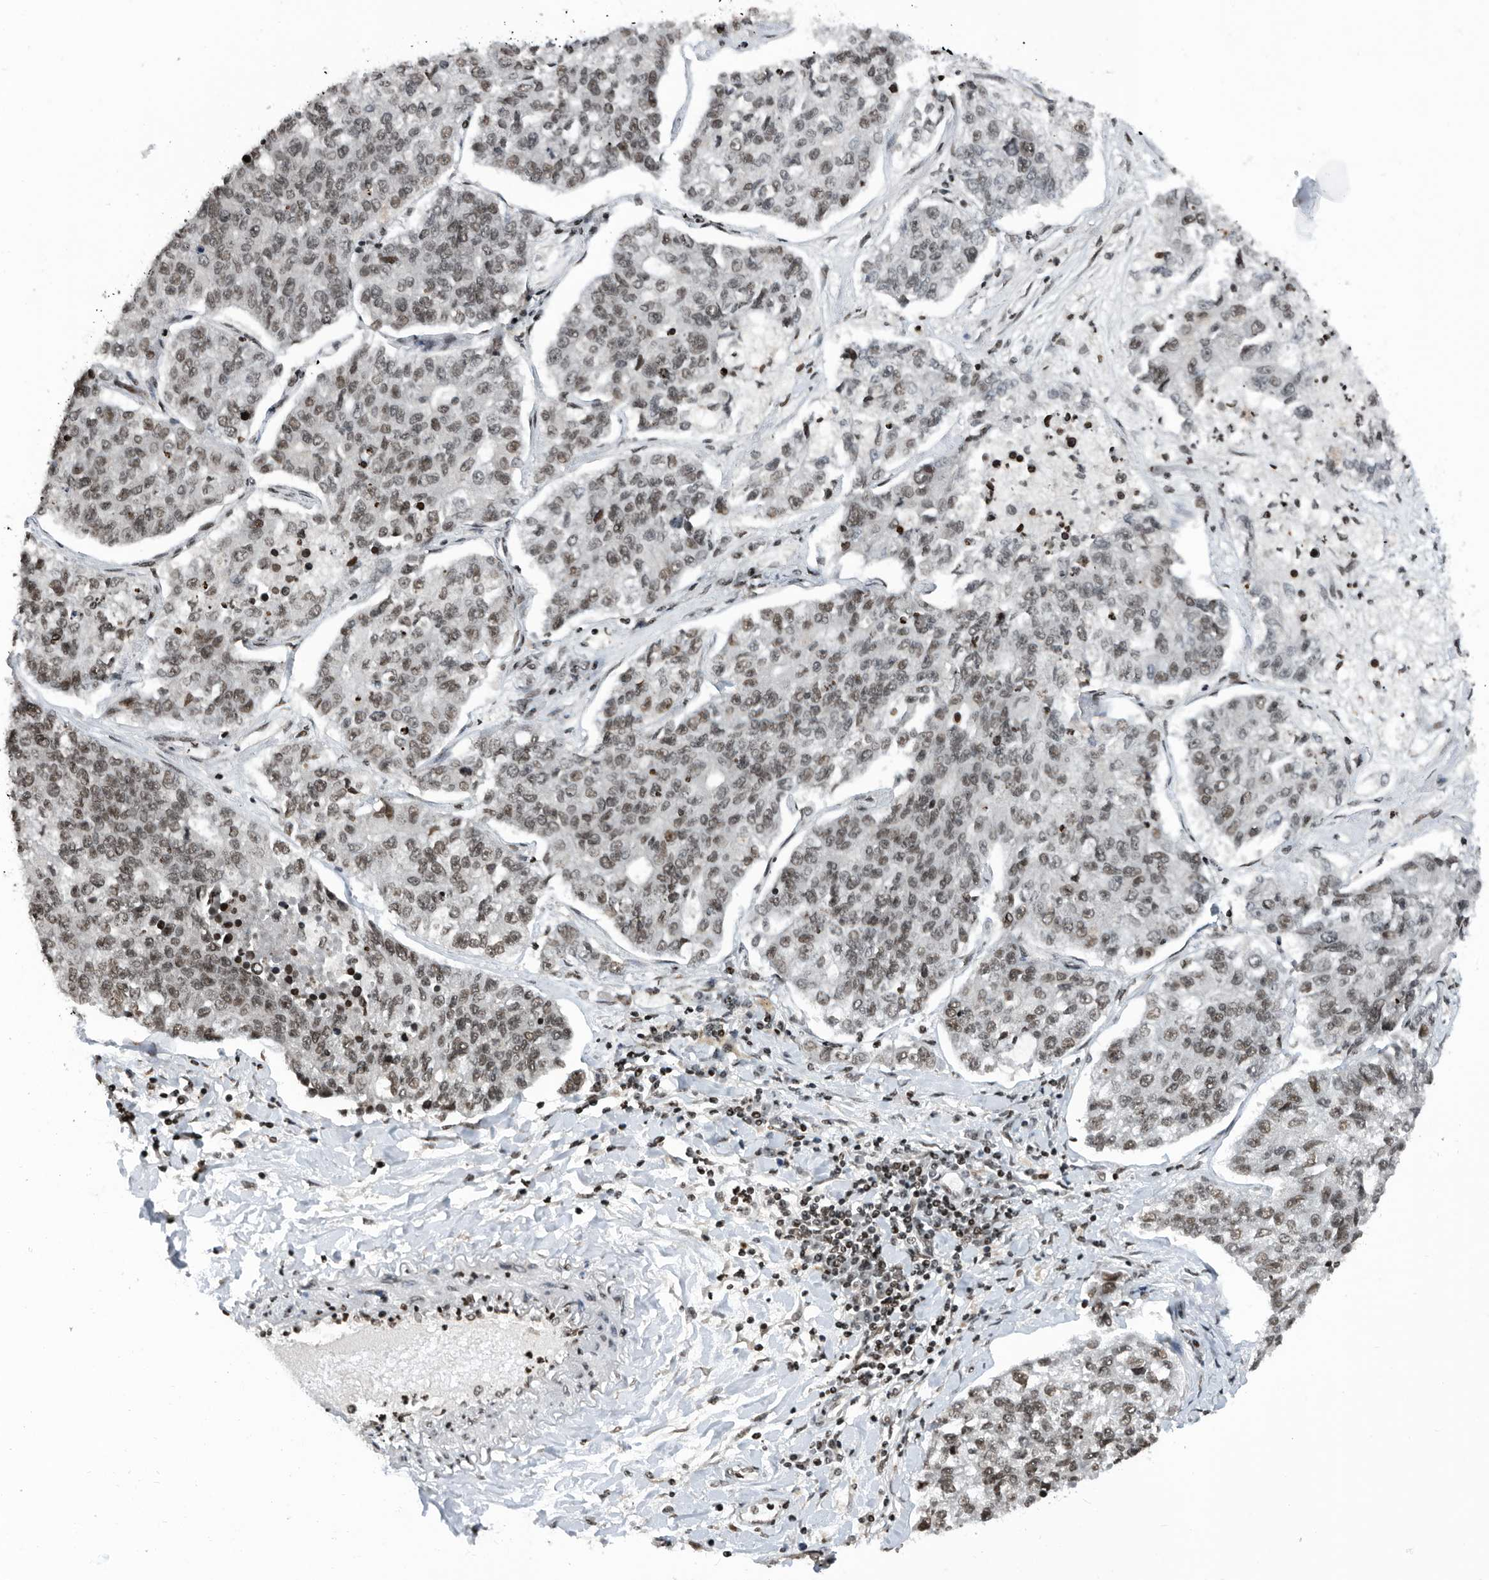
{"staining": {"intensity": "weak", "quantity": ">75%", "location": "nuclear"}, "tissue": "lung cancer", "cell_type": "Tumor cells", "image_type": "cancer", "snomed": [{"axis": "morphology", "description": "Adenocarcinoma, NOS"}, {"axis": "topography", "description": "Lung"}], "caption": "Protein staining shows weak nuclear staining in about >75% of tumor cells in lung cancer (adenocarcinoma).", "gene": "SNRNP48", "patient": {"sex": "male", "age": 49}}